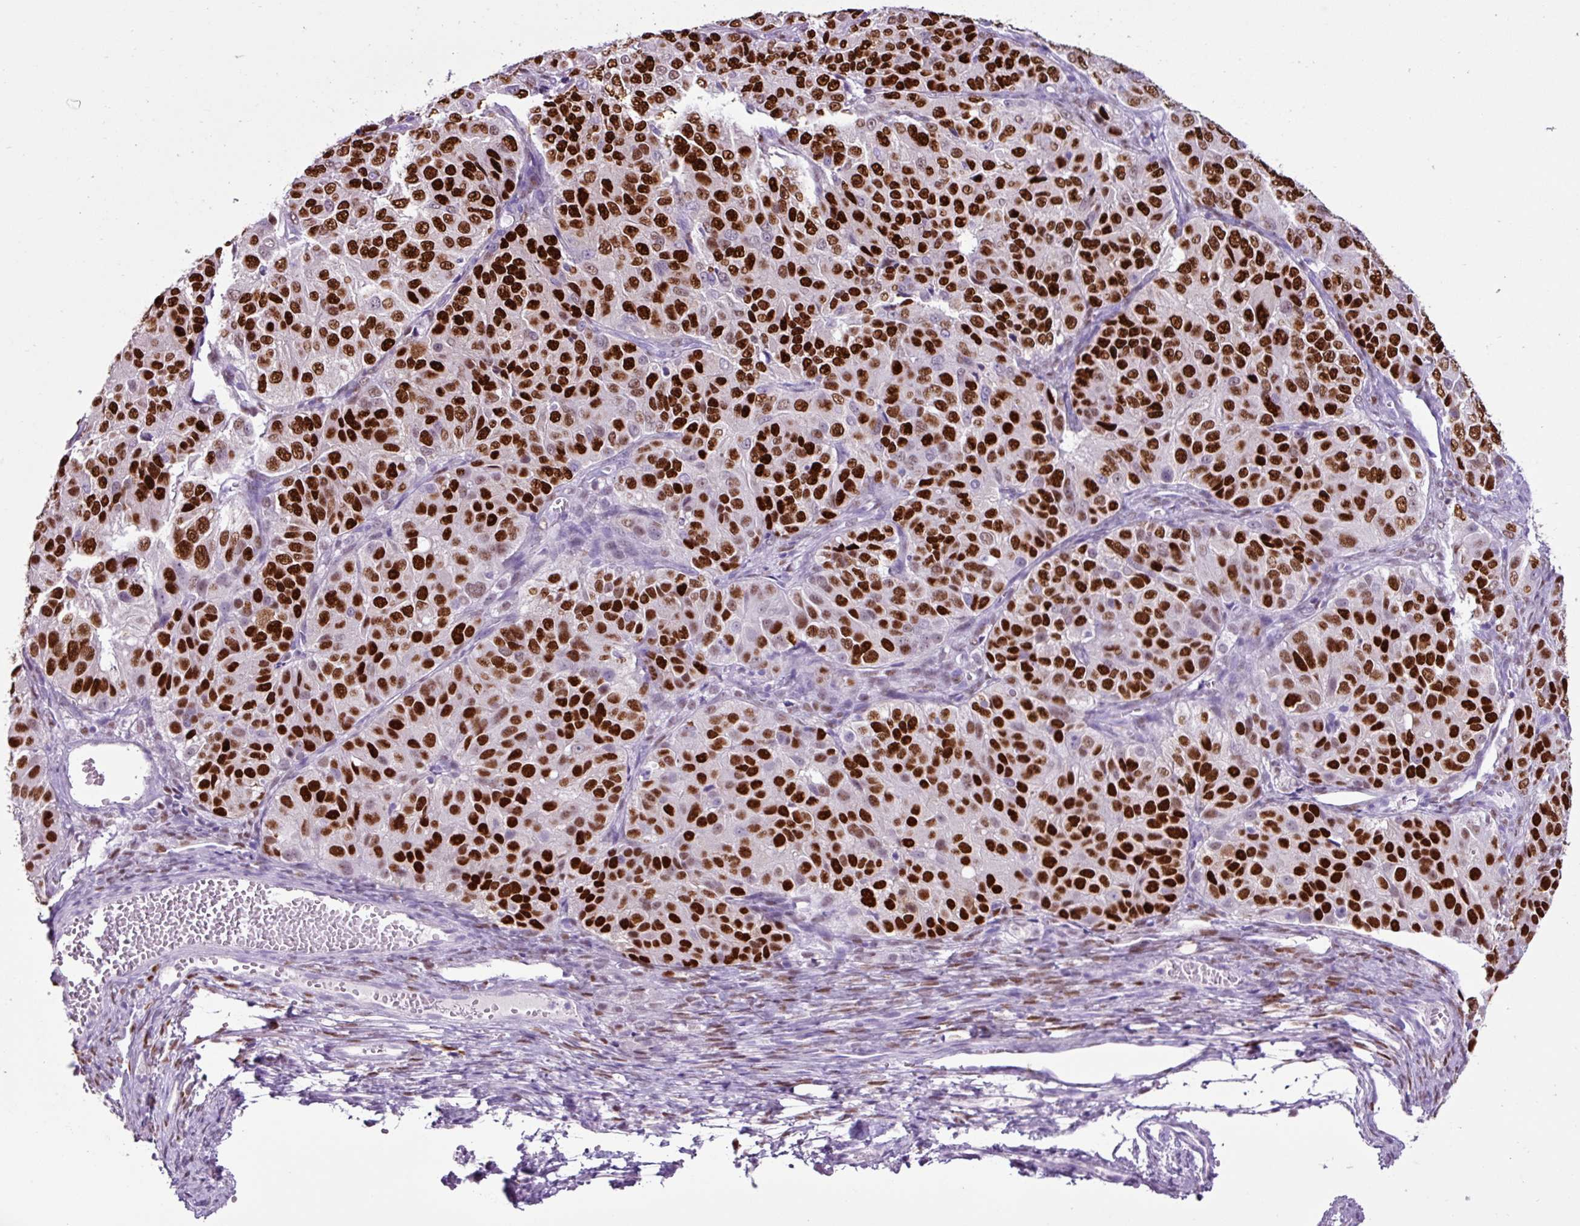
{"staining": {"intensity": "strong", "quantity": ">75%", "location": "nuclear"}, "tissue": "ovarian cancer", "cell_type": "Tumor cells", "image_type": "cancer", "snomed": [{"axis": "morphology", "description": "Carcinoma, endometroid"}, {"axis": "topography", "description": "Ovary"}], "caption": "The immunohistochemical stain highlights strong nuclear expression in tumor cells of ovarian cancer (endometroid carcinoma) tissue. (DAB = brown stain, brightfield microscopy at high magnification).", "gene": "PGR", "patient": {"sex": "female", "age": 51}}